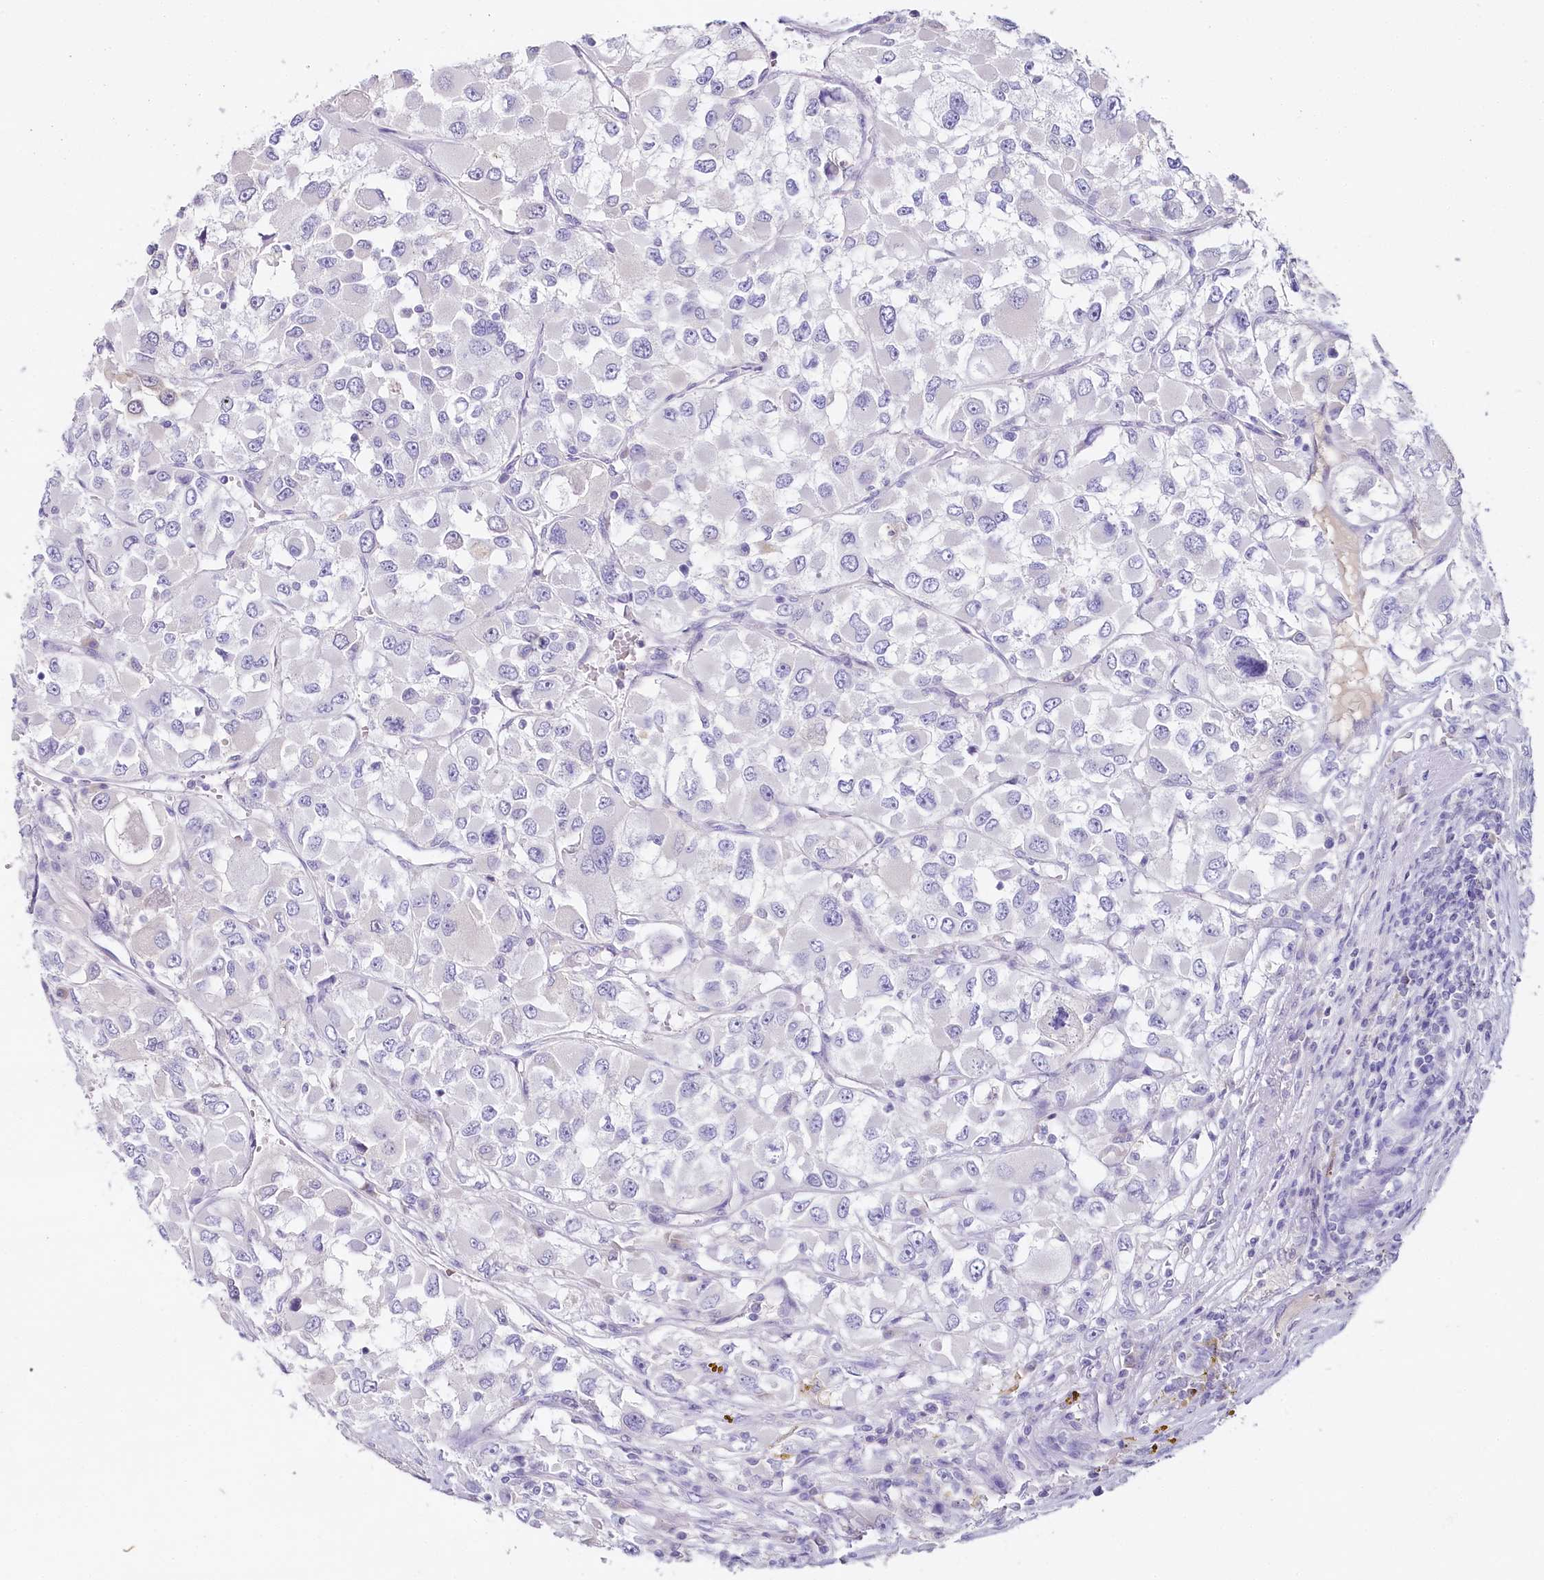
{"staining": {"intensity": "negative", "quantity": "none", "location": "none"}, "tissue": "renal cancer", "cell_type": "Tumor cells", "image_type": "cancer", "snomed": [{"axis": "morphology", "description": "Adenocarcinoma, NOS"}, {"axis": "topography", "description": "Kidney"}], "caption": "Renal adenocarcinoma was stained to show a protein in brown. There is no significant expression in tumor cells. (DAB immunohistochemistry with hematoxylin counter stain).", "gene": "HPD", "patient": {"sex": "female", "age": 52}}